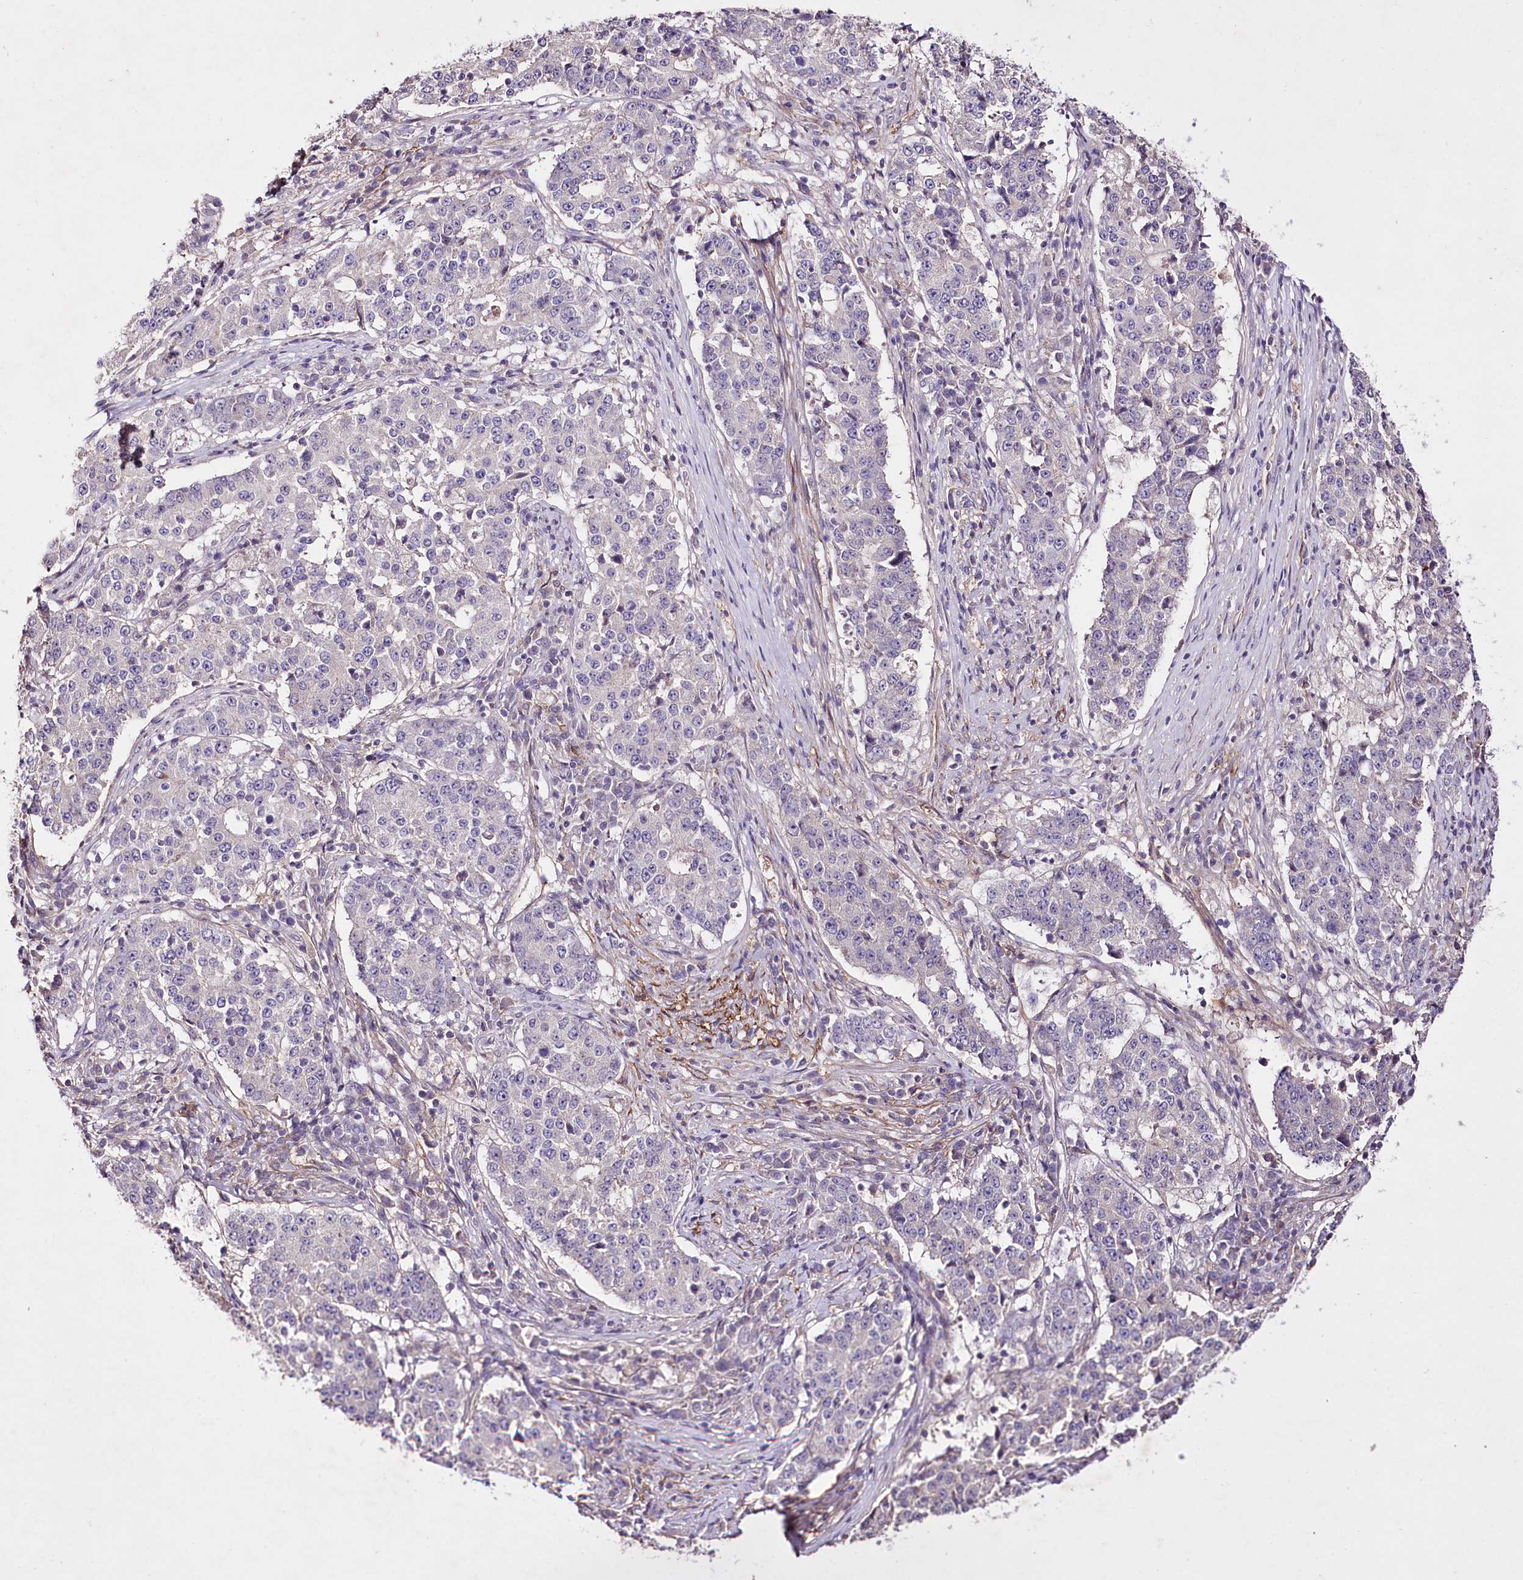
{"staining": {"intensity": "negative", "quantity": "none", "location": "none"}, "tissue": "stomach cancer", "cell_type": "Tumor cells", "image_type": "cancer", "snomed": [{"axis": "morphology", "description": "Adenocarcinoma, NOS"}, {"axis": "topography", "description": "Stomach"}], "caption": "The photomicrograph displays no staining of tumor cells in stomach adenocarcinoma.", "gene": "ENPP1", "patient": {"sex": "male", "age": 59}}